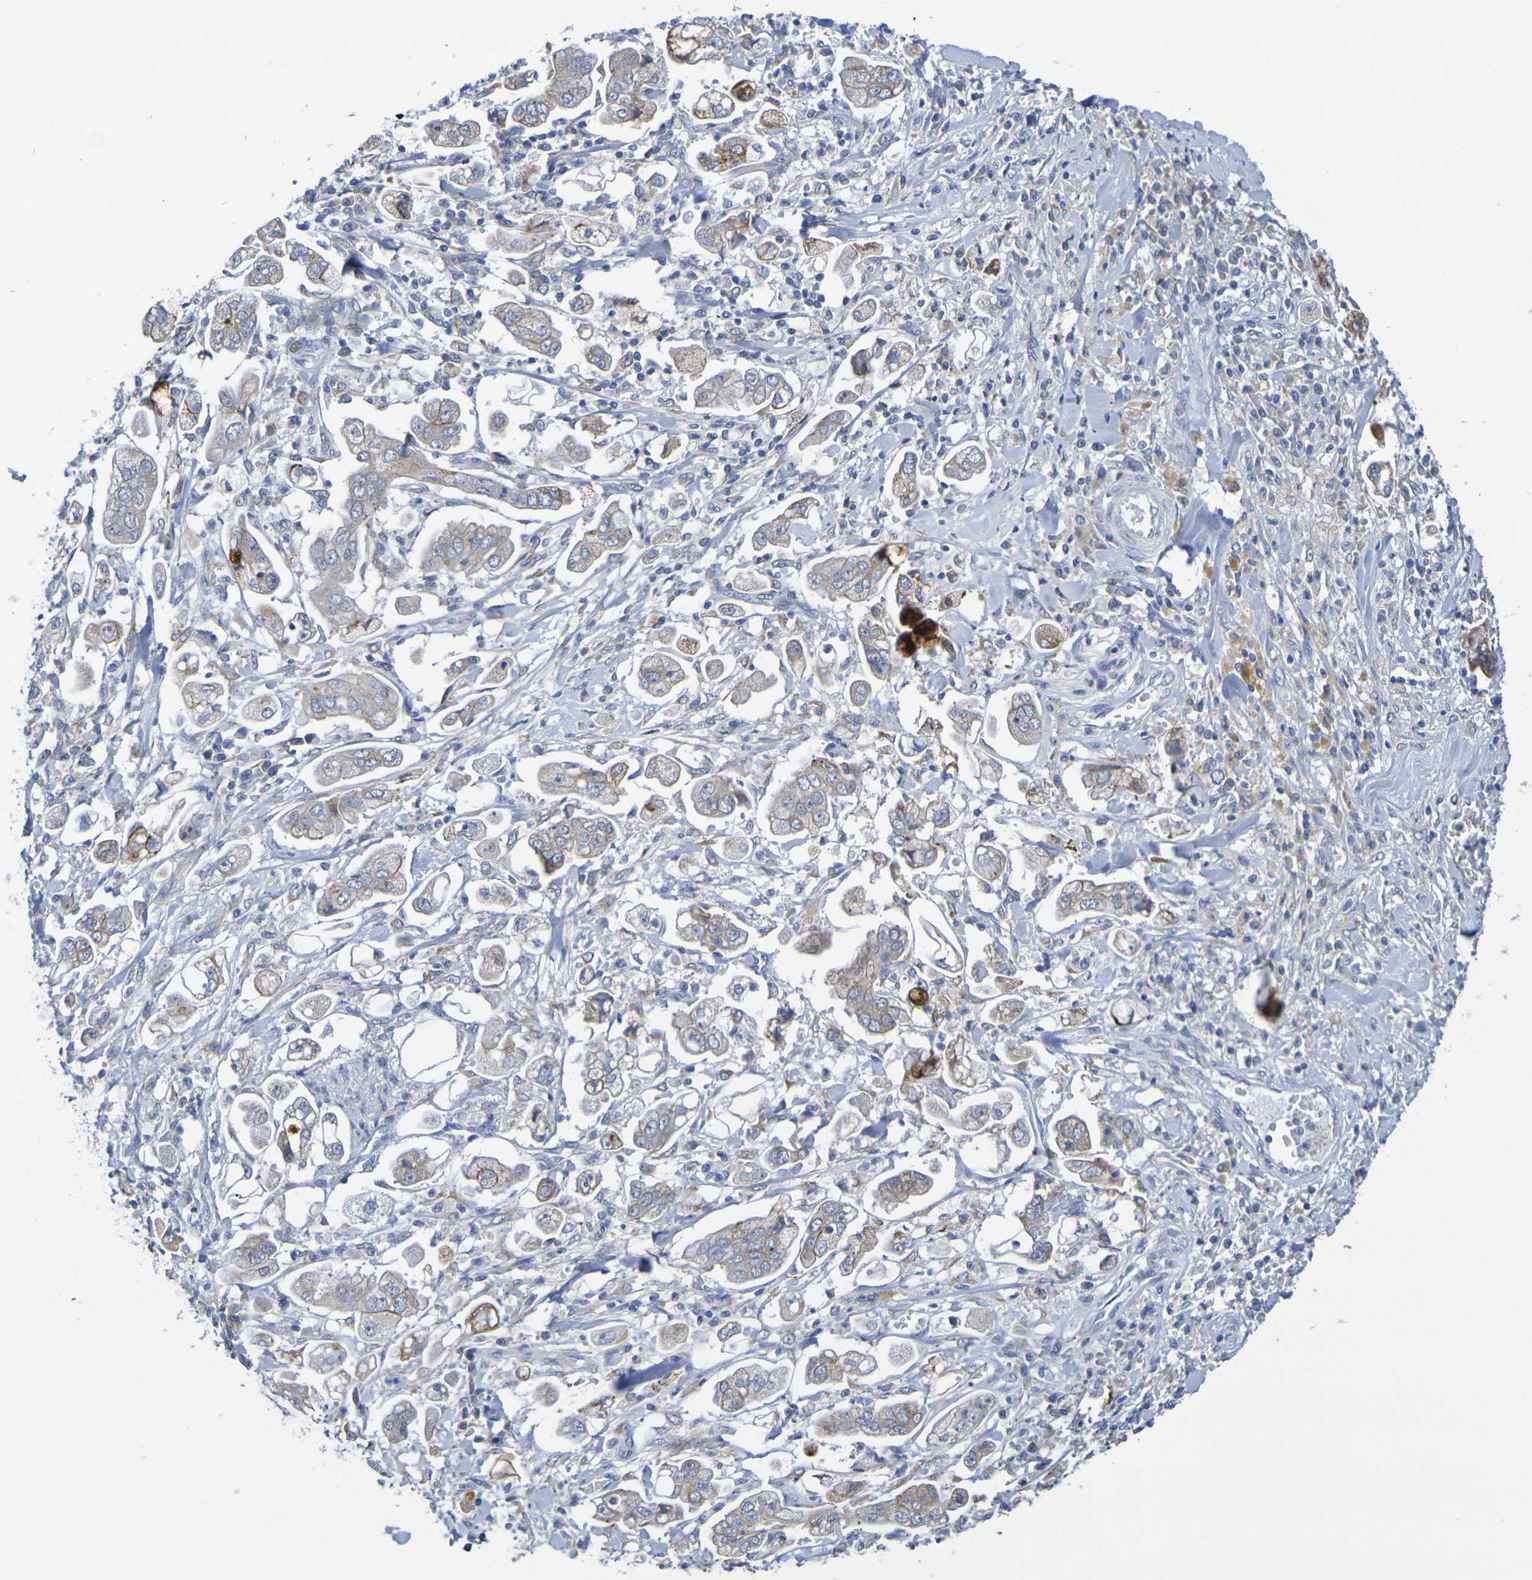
{"staining": {"intensity": "weak", "quantity": "25%-75%", "location": "cytoplasmic/membranous"}, "tissue": "stomach cancer", "cell_type": "Tumor cells", "image_type": "cancer", "snomed": [{"axis": "morphology", "description": "Adenocarcinoma, NOS"}, {"axis": "topography", "description": "Stomach"}], "caption": "Stomach cancer tissue demonstrates weak cytoplasmic/membranous positivity in approximately 25%-75% of tumor cells", "gene": "SDC4", "patient": {"sex": "male", "age": 62}}